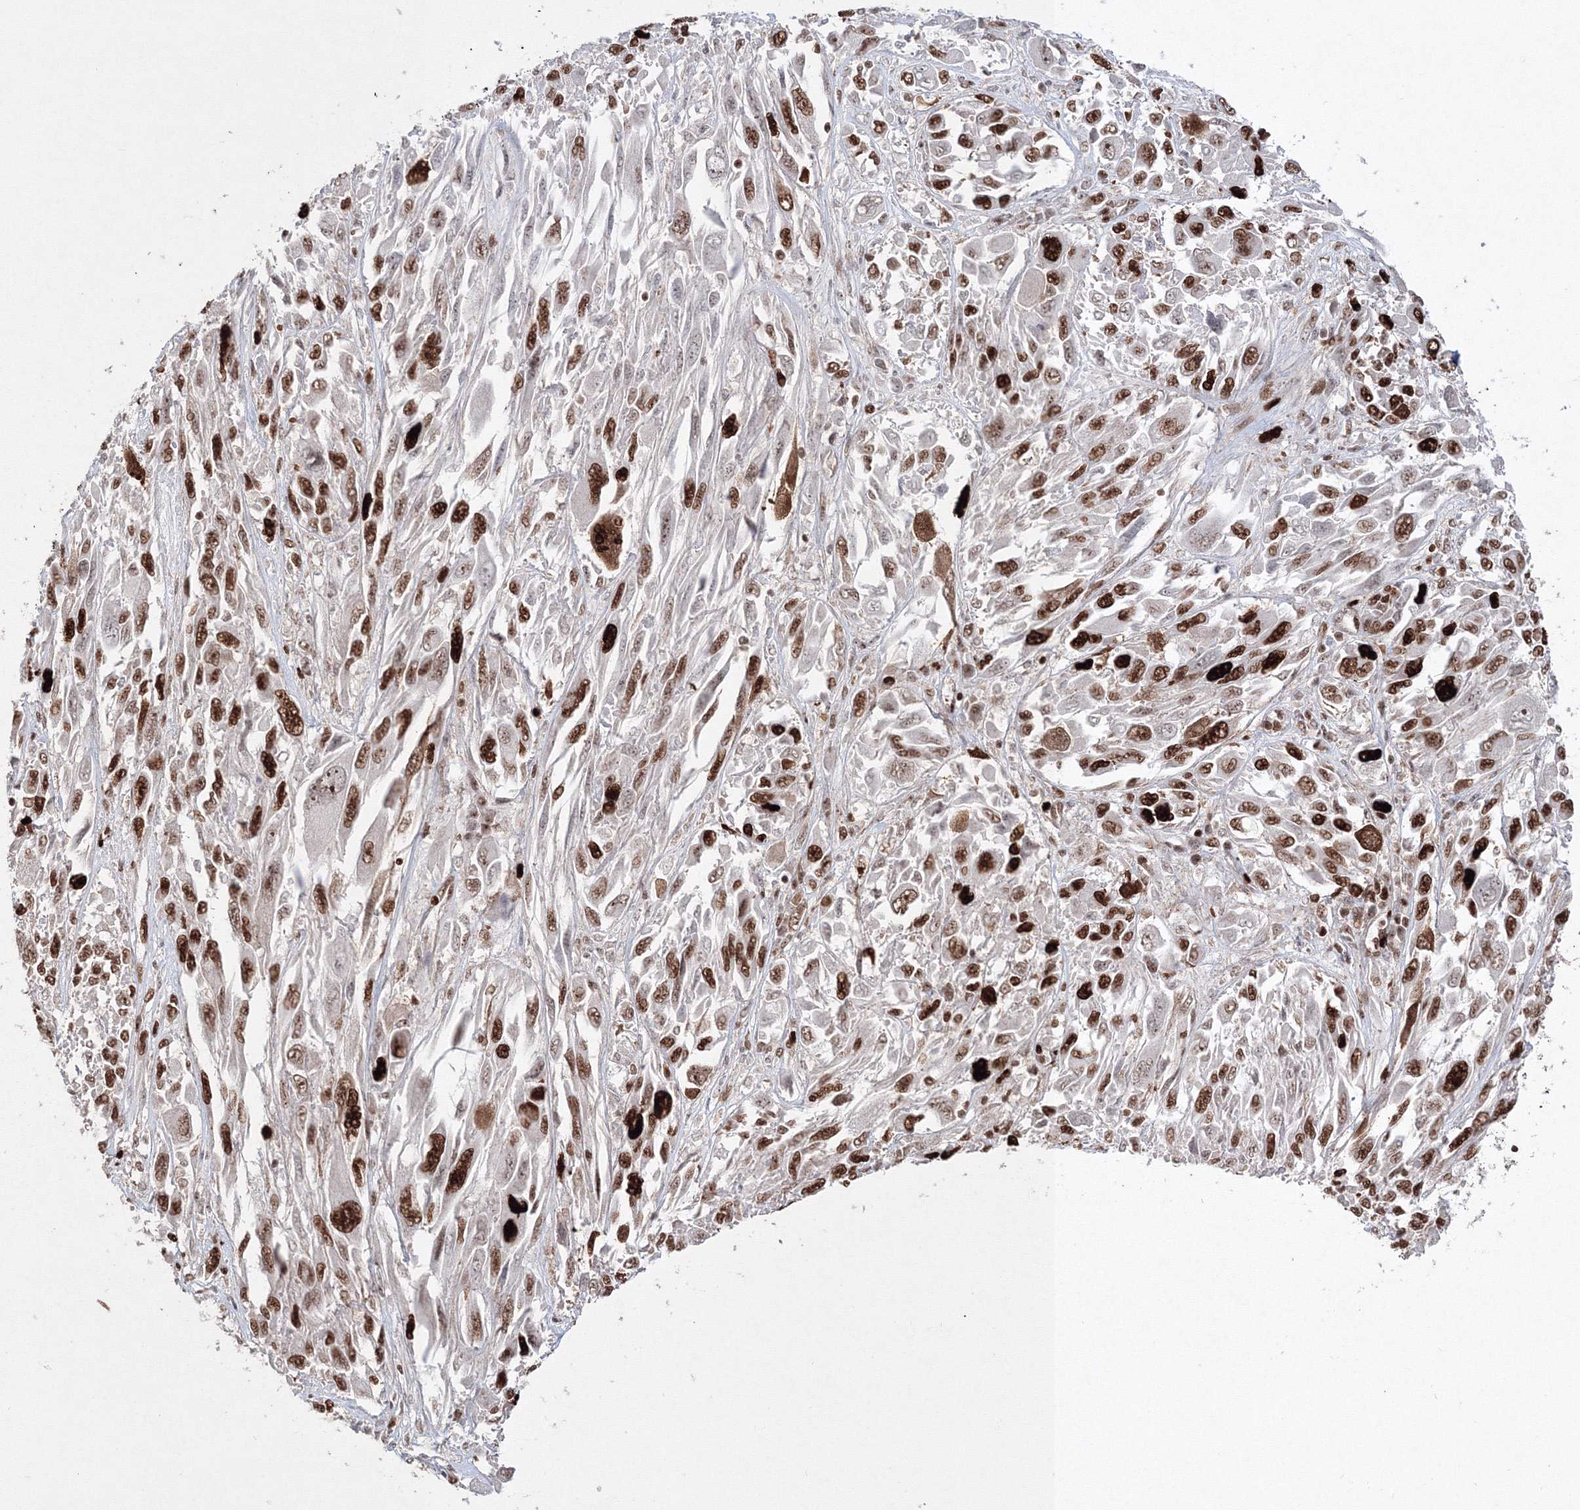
{"staining": {"intensity": "strong", "quantity": ">75%", "location": "nuclear"}, "tissue": "melanoma", "cell_type": "Tumor cells", "image_type": "cancer", "snomed": [{"axis": "morphology", "description": "Malignant melanoma, NOS"}, {"axis": "topography", "description": "Skin"}], "caption": "The micrograph shows a brown stain indicating the presence of a protein in the nuclear of tumor cells in malignant melanoma.", "gene": "LIG1", "patient": {"sex": "female", "age": 91}}